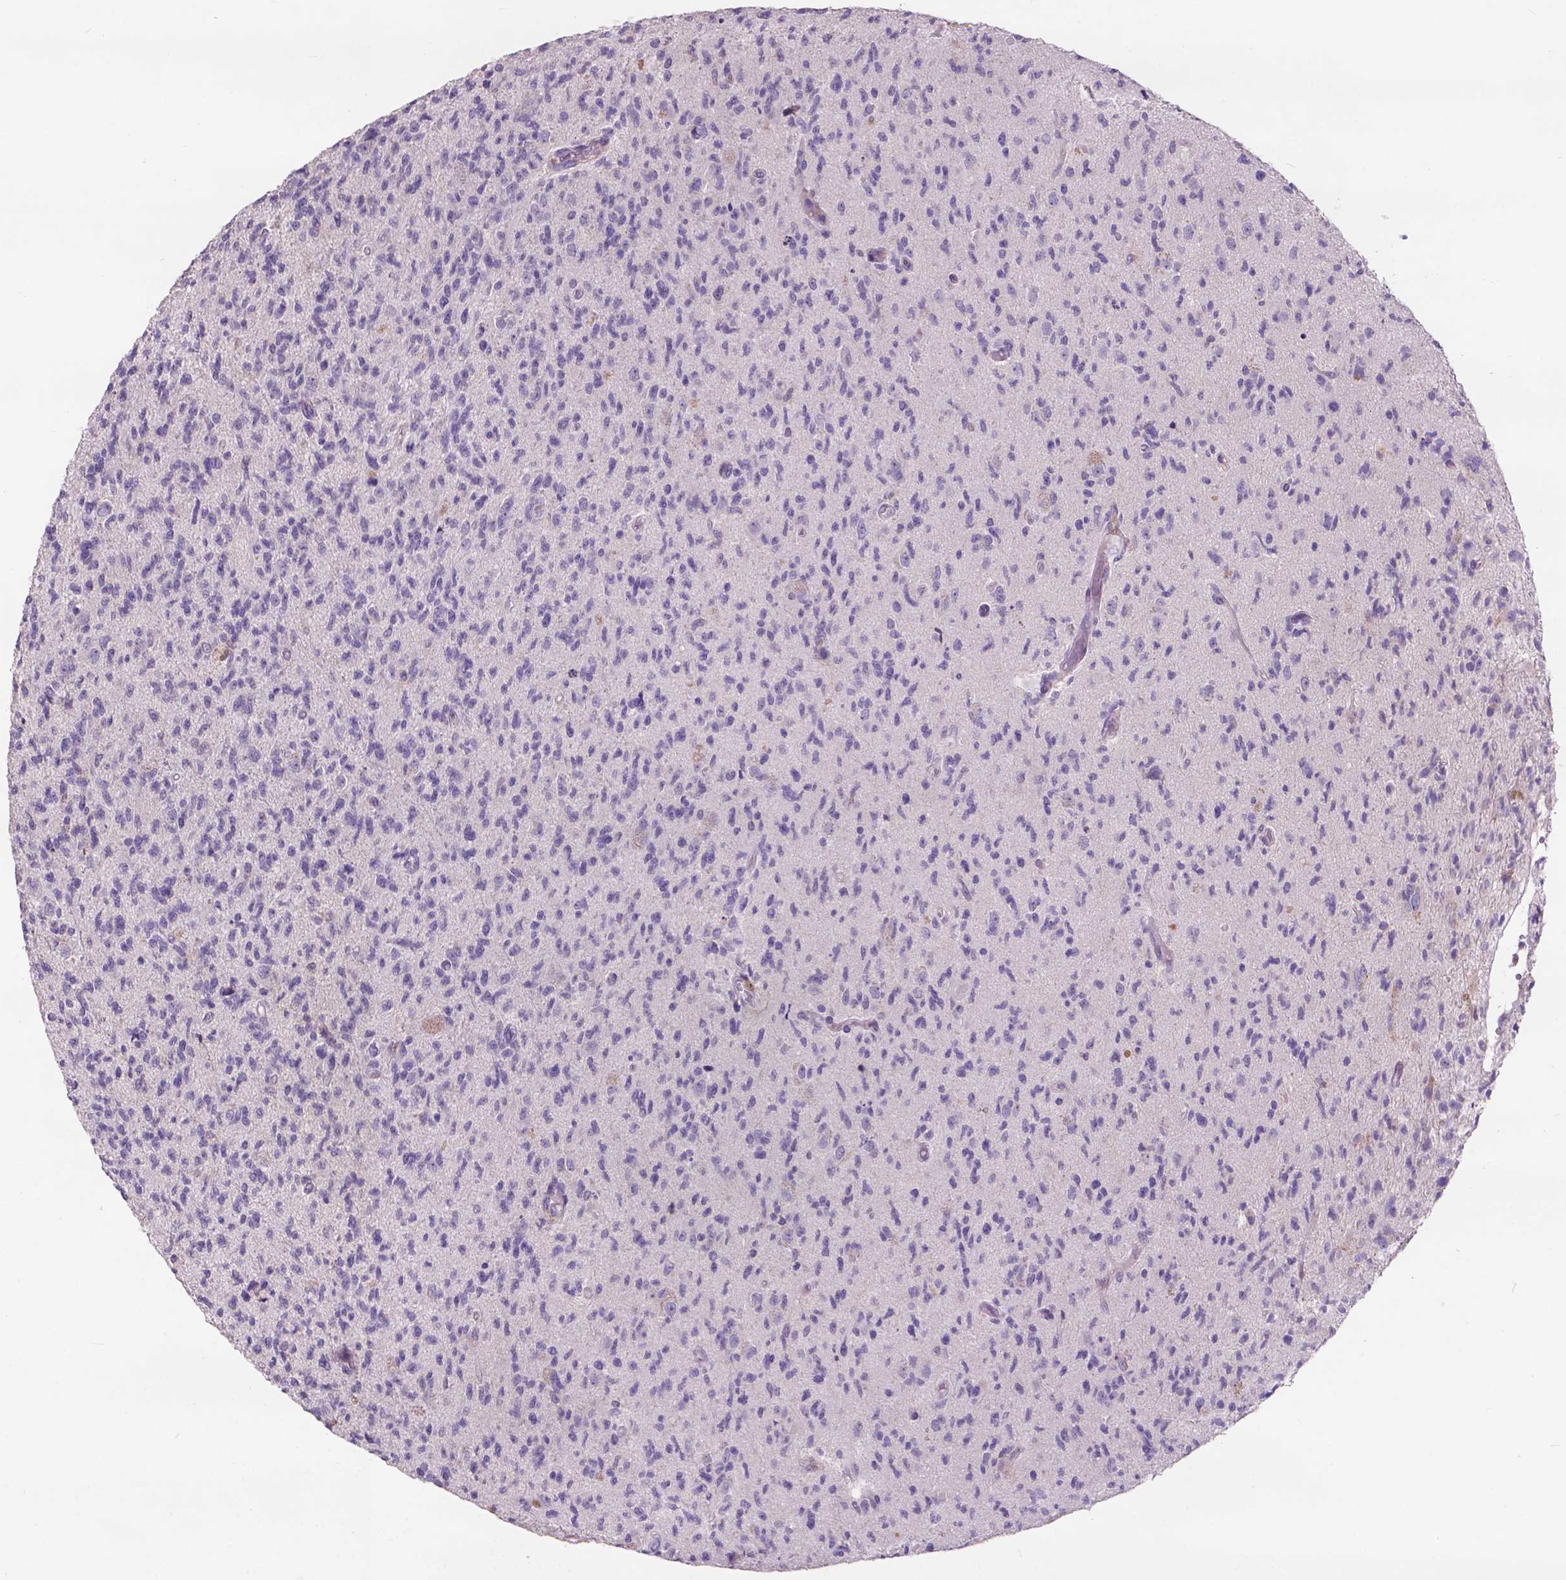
{"staining": {"intensity": "negative", "quantity": "none", "location": "none"}, "tissue": "glioma", "cell_type": "Tumor cells", "image_type": "cancer", "snomed": [{"axis": "morphology", "description": "Glioma, malignant, High grade"}, {"axis": "topography", "description": "Brain"}], "caption": "A histopathology image of human glioma is negative for staining in tumor cells.", "gene": "PLSCR1", "patient": {"sex": "male", "age": 56}}